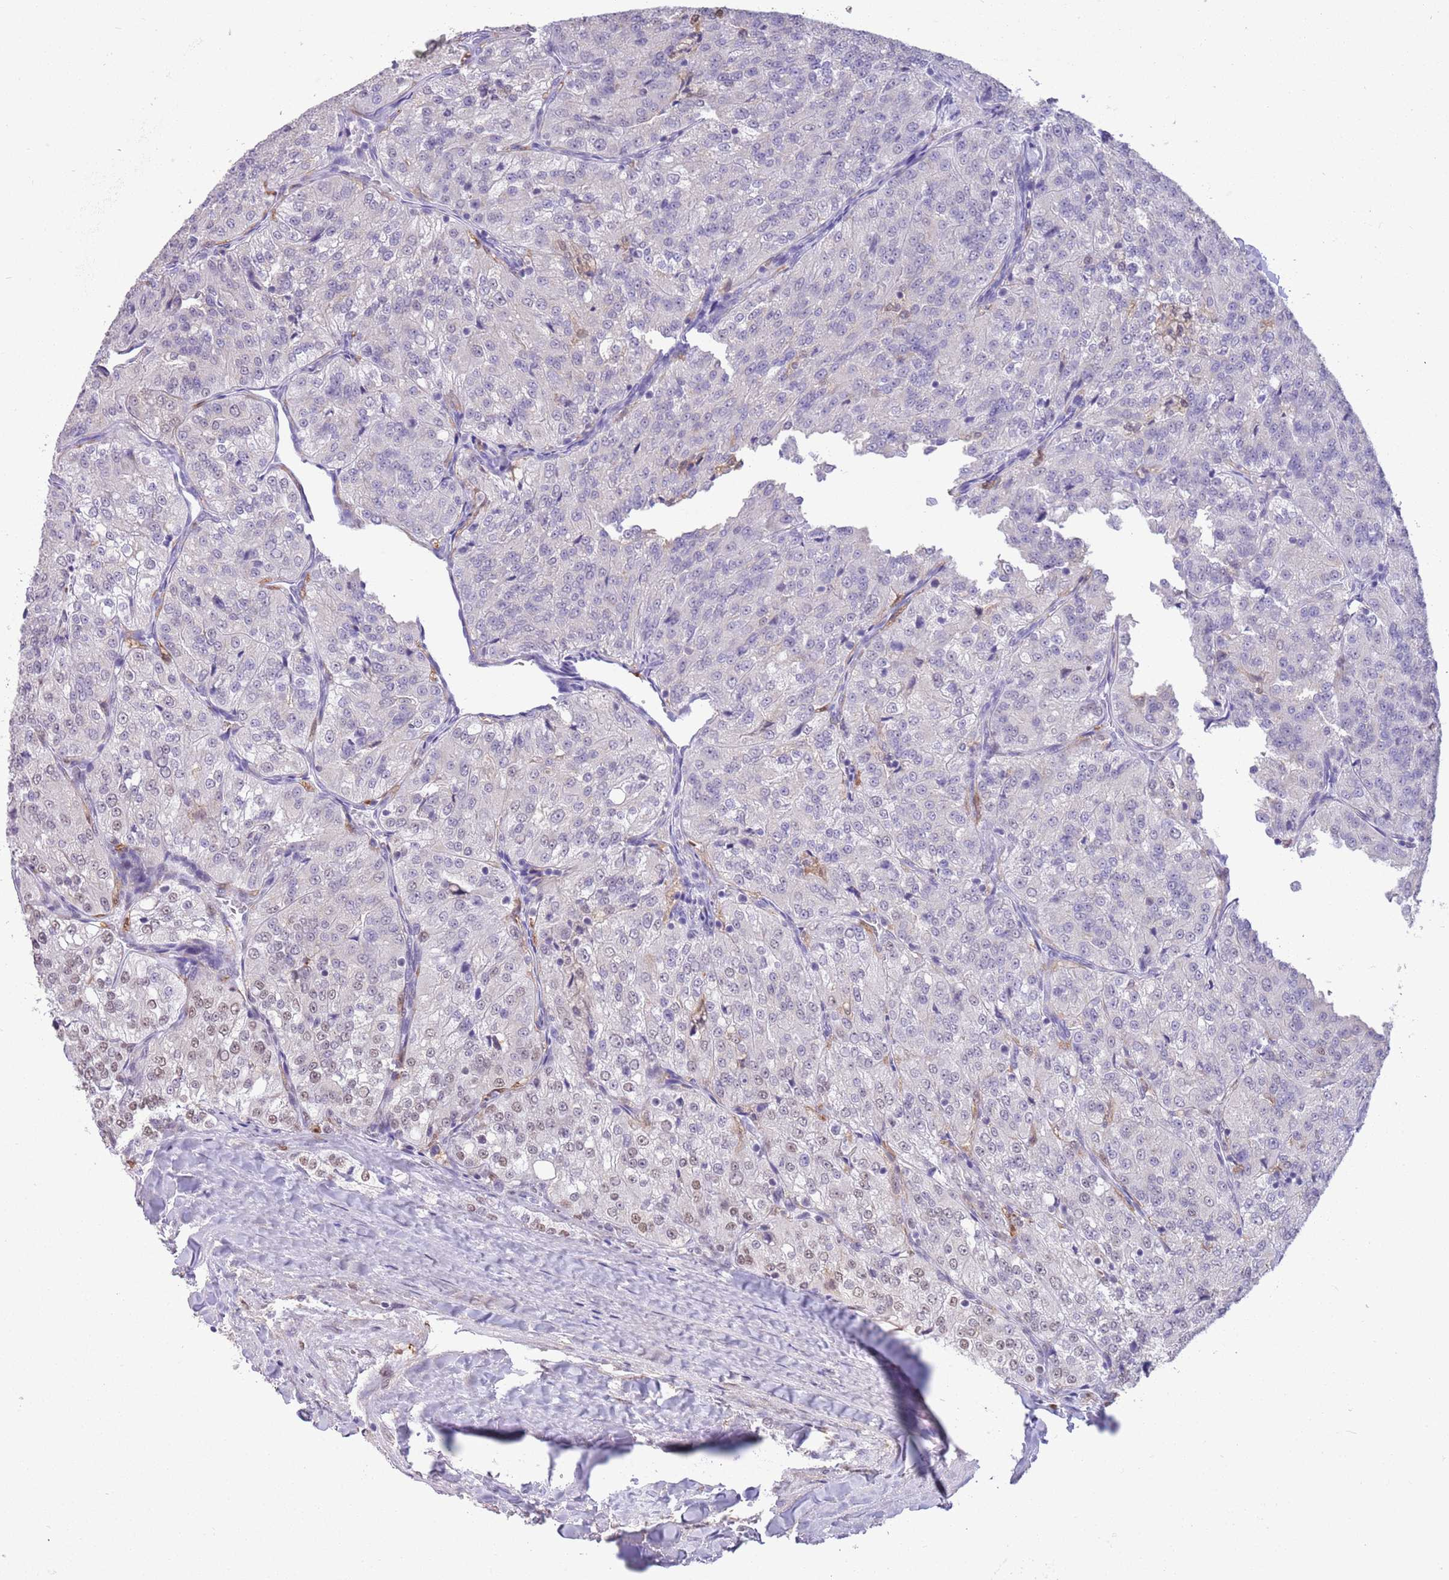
{"staining": {"intensity": "moderate", "quantity": "25%-75%", "location": "nuclear"}, "tissue": "renal cancer", "cell_type": "Tumor cells", "image_type": "cancer", "snomed": [{"axis": "morphology", "description": "Adenocarcinoma, NOS"}, {"axis": "topography", "description": "Kidney"}], "caption": "An image of renal cancer stained for a protein demonstrates moderate nuclear brown staining in tumor cells. Immunohistochemistry (ihc) stains the protein in brown and the nuclei are stained blue.", "gene": "TRIM32", "patient": {"sex": "female", "age": 63}}